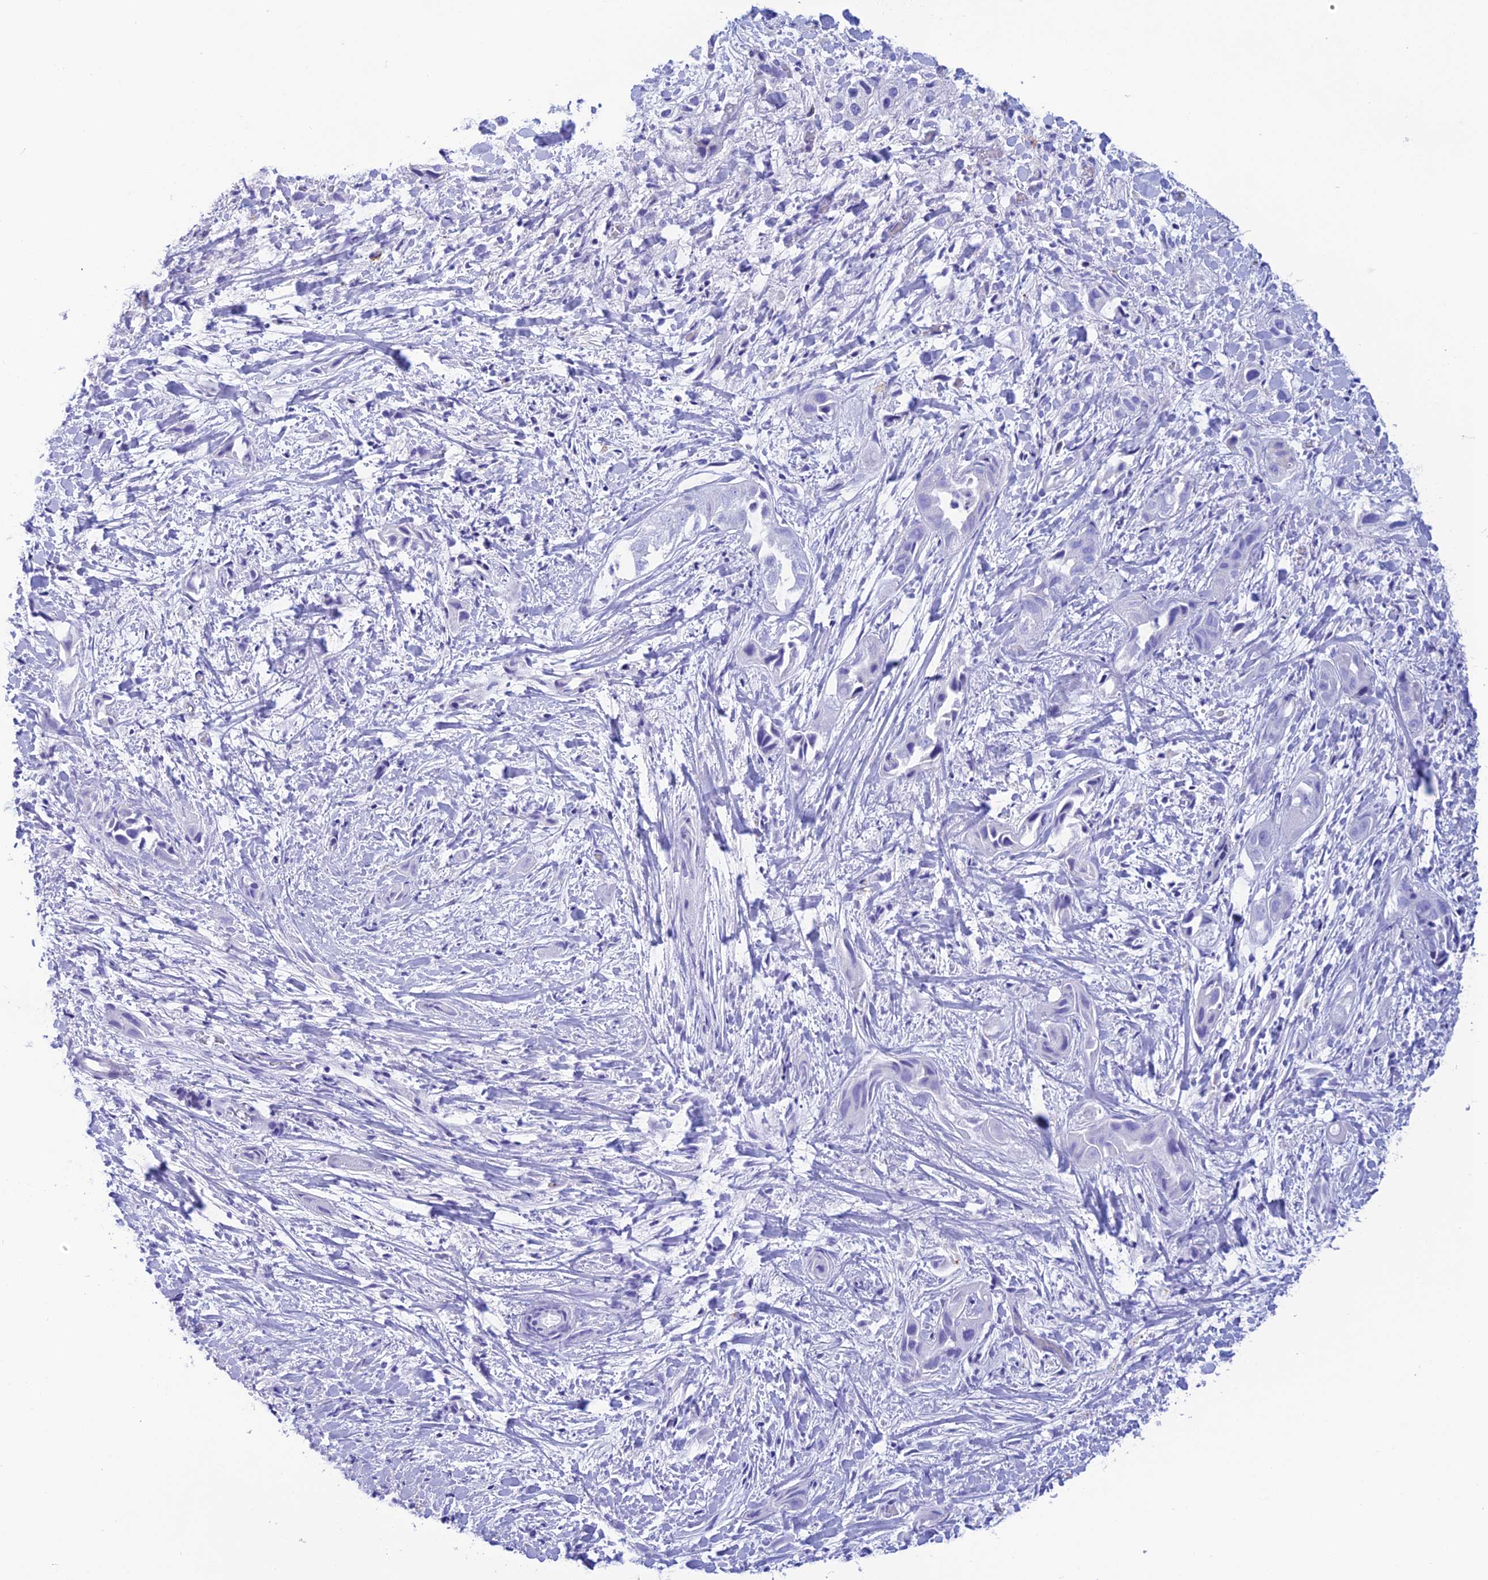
{"staining": {"intensity": "negative", "quantity": "none", "location": "none"}, "tissue": "liver cancer", "cell_type": "Tumor cells", "image_type": "cancer", "snomed": [{"axis": "morphology", "description": "Cholangiocarcinoma"}, {"axis": "topography", "description": "Liver"}], "caption": "IHC of human liver cancer (cholangiocarcinoma) displays no expression in tumor cells.", "gene": "NXPE4", "patient": {"sex": "female", "age": 52}}